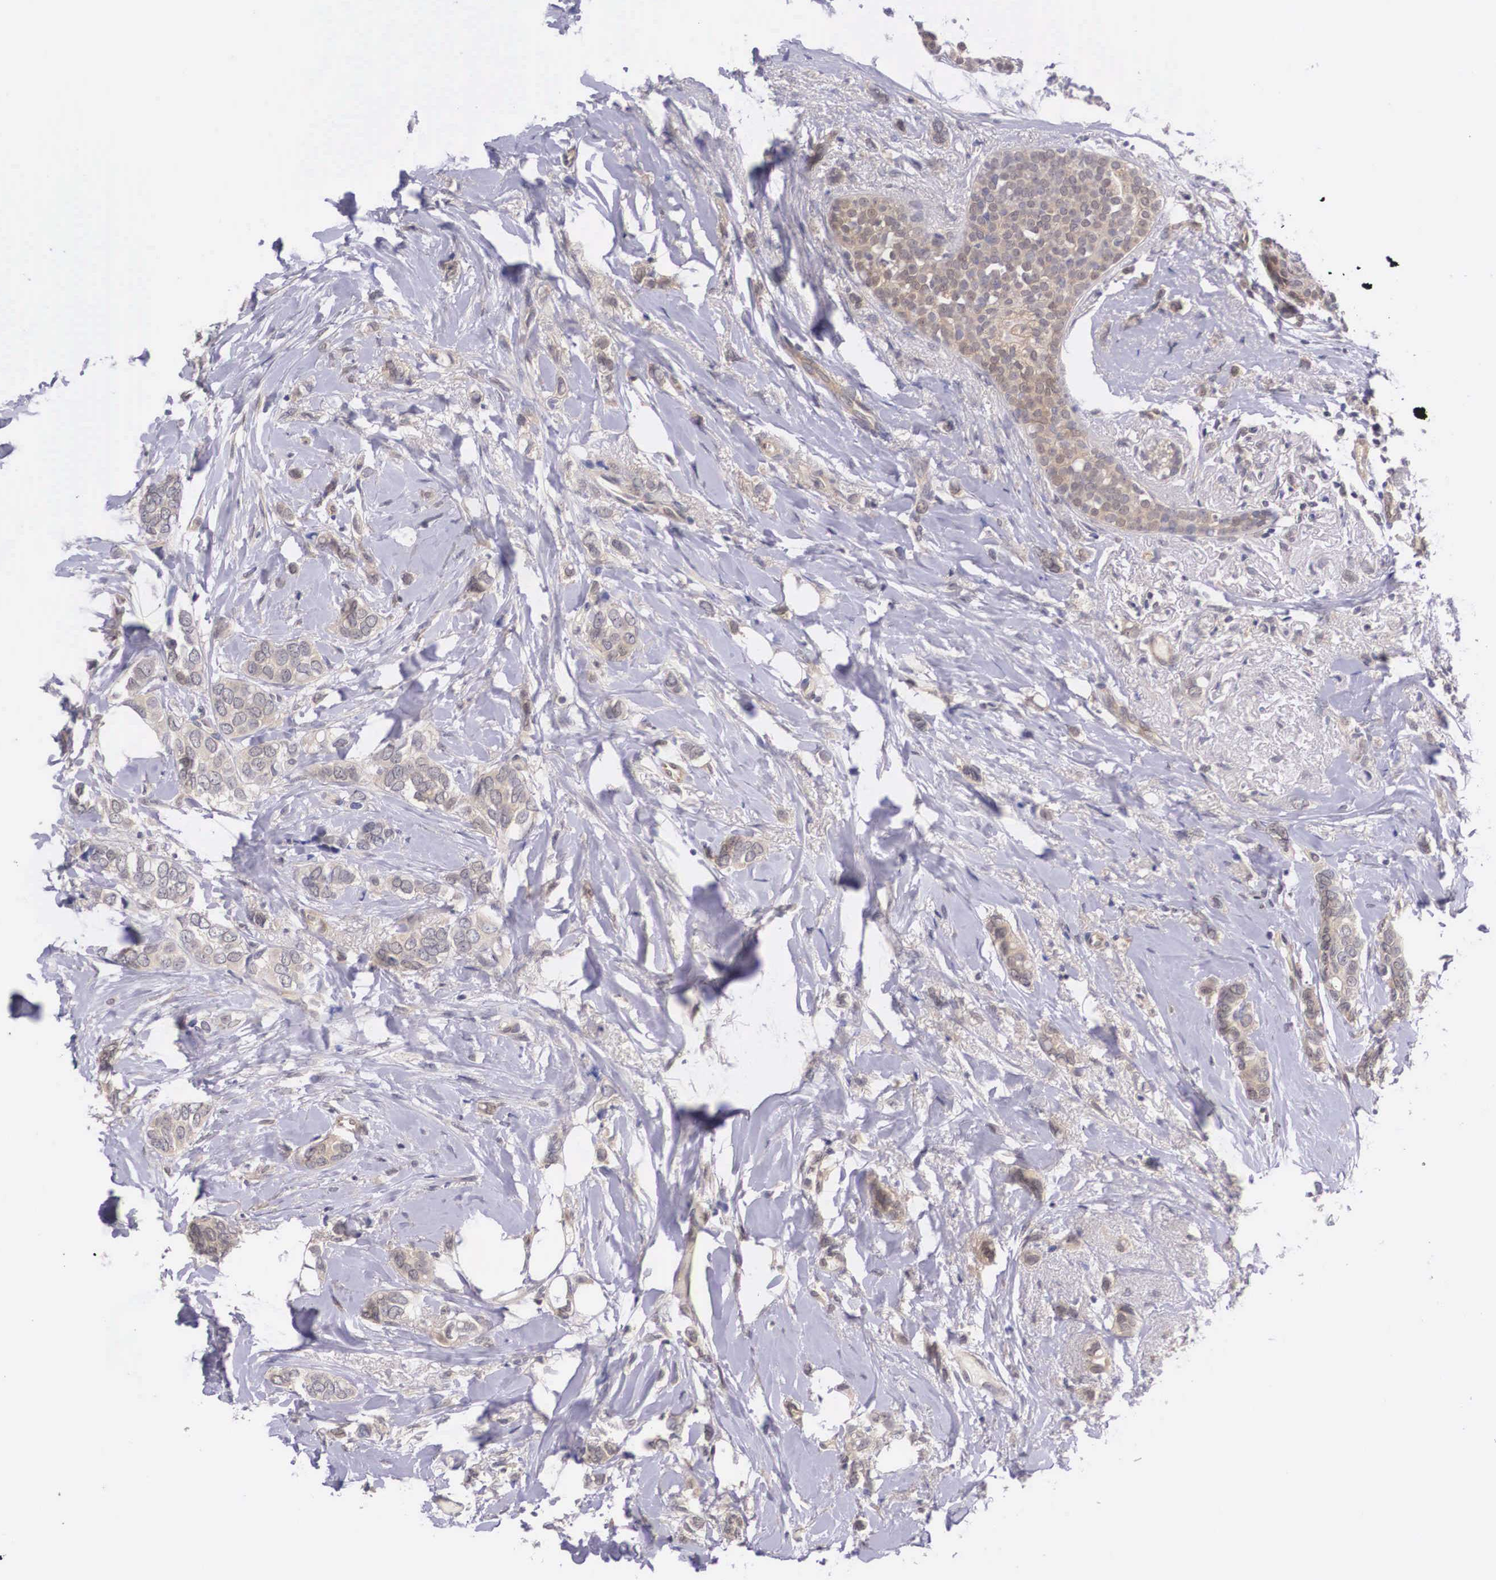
{"staining": {"intensity": "weak", "quantity": ">75%", "location": "cytoplasmic/membranous"}, "tissue": "breast cancer", "cell_type": "Tumor cells", "image_type": "cancer", "snomed": [{"axis": "morphology", "description": "Duct carcinoma"}, {"axis": "topography", "description": "Breast"}], "caption": "Approximately >75% of tumor cells in human invasive ductal carcinoma (breast) demonstrate weak cytoplasmic/membranous protein staining as visualized by brown immunohistochemical staining.", "gene": "IGBP1", "patient": {"sex": "female", "age": 72}}